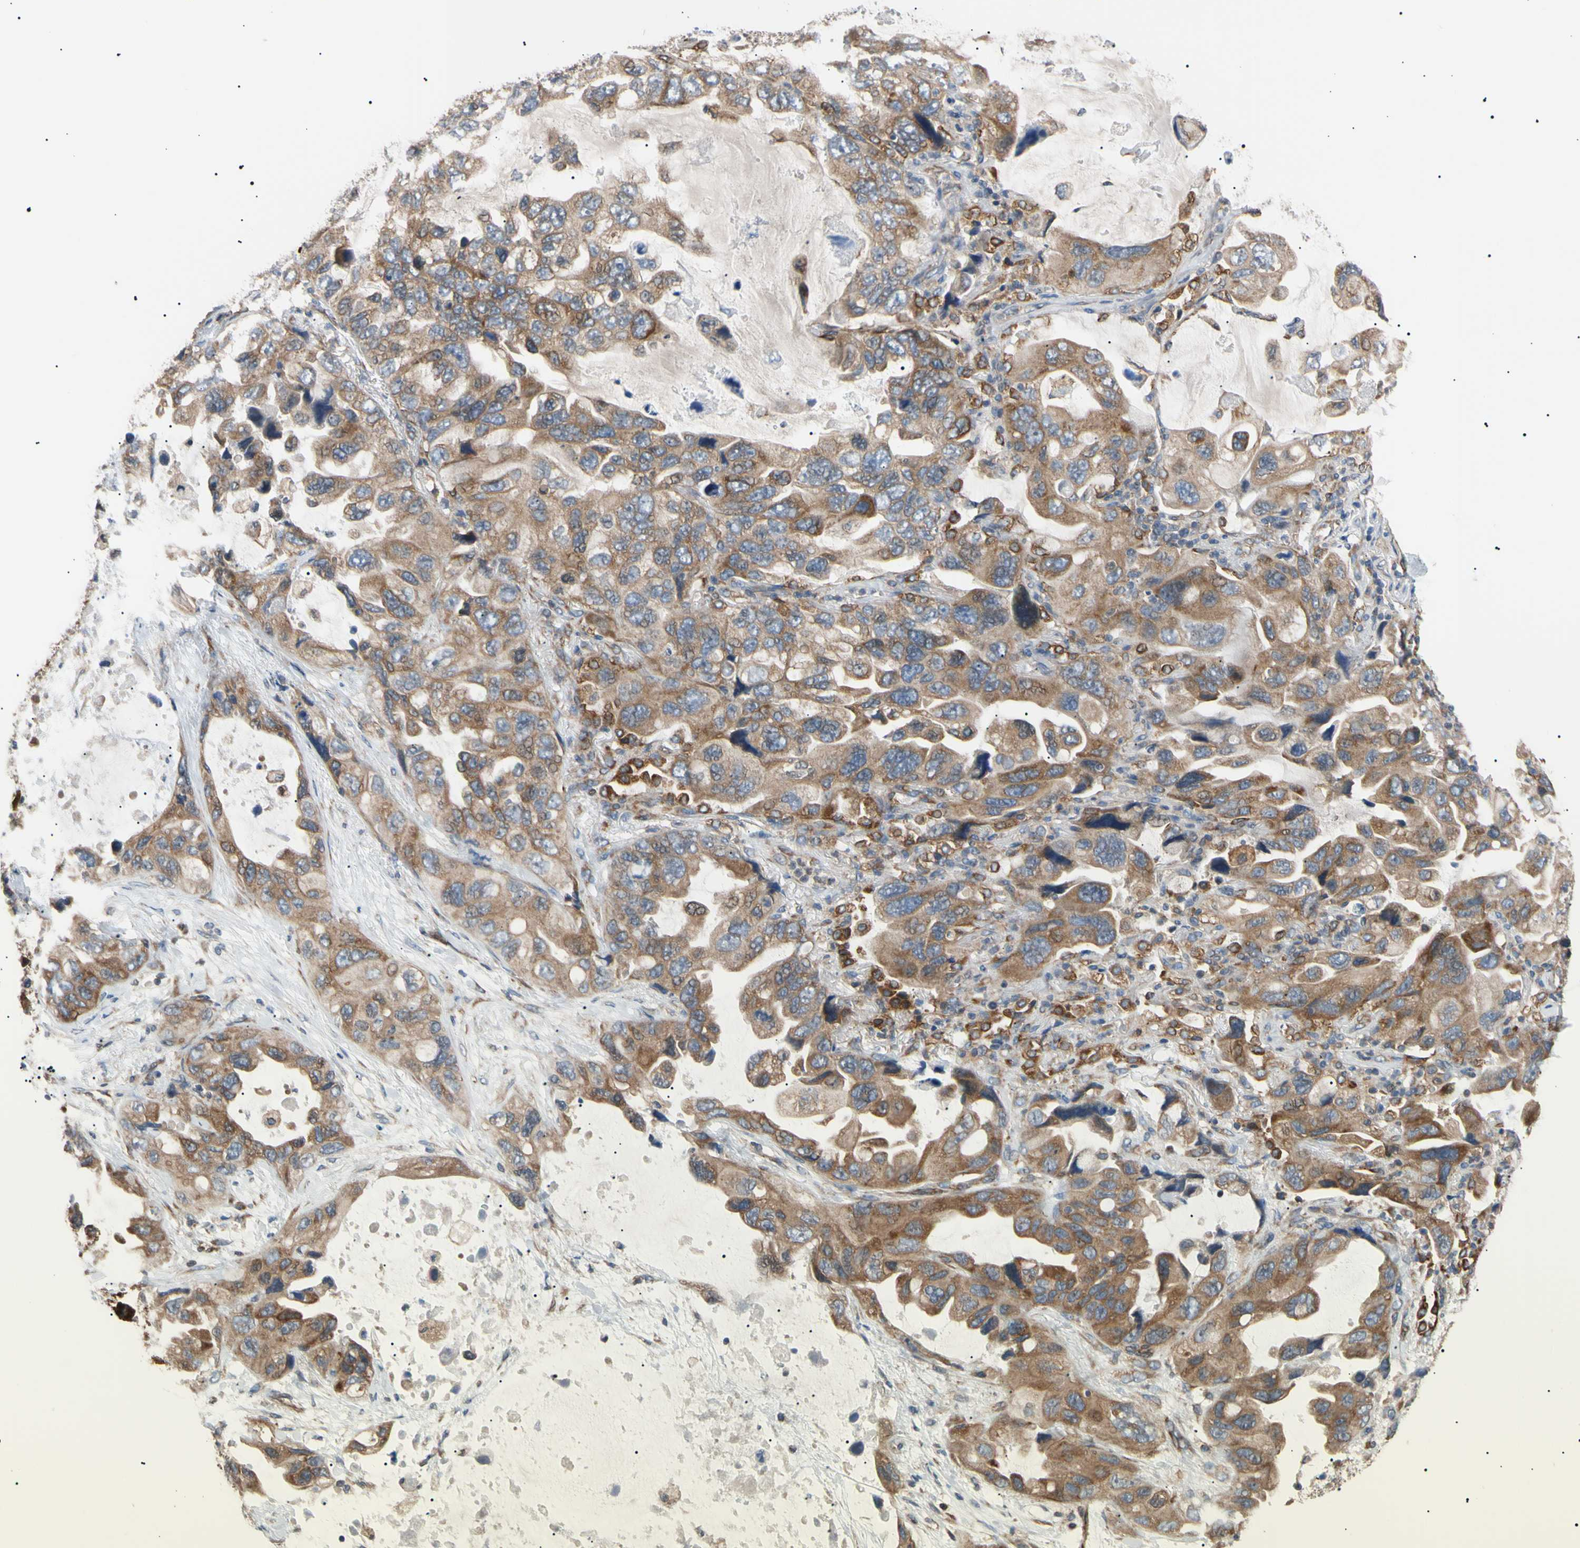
{"staining": {"intensity": "moderate", "quantity": ">75%", "location": "cytoplasmic/membranous"}, "tissue": "lung cancer", "cell_type": "Tumor cells", "image_type": "cancer", "snomed": [{"axis": "morphology", "description": "Squamous cell carcinoma, NOS"}, {"axis": "topography", "description": "Lung"}], "caption": "Squamous cell carcinoma (lung) stained with a brown dye exhibits moderate cytoplasmic/membranous positive positivity in approximately >75% of tumor cells.", "gene": "VAPA", "patient": {"sex": "female", "age": 73}}